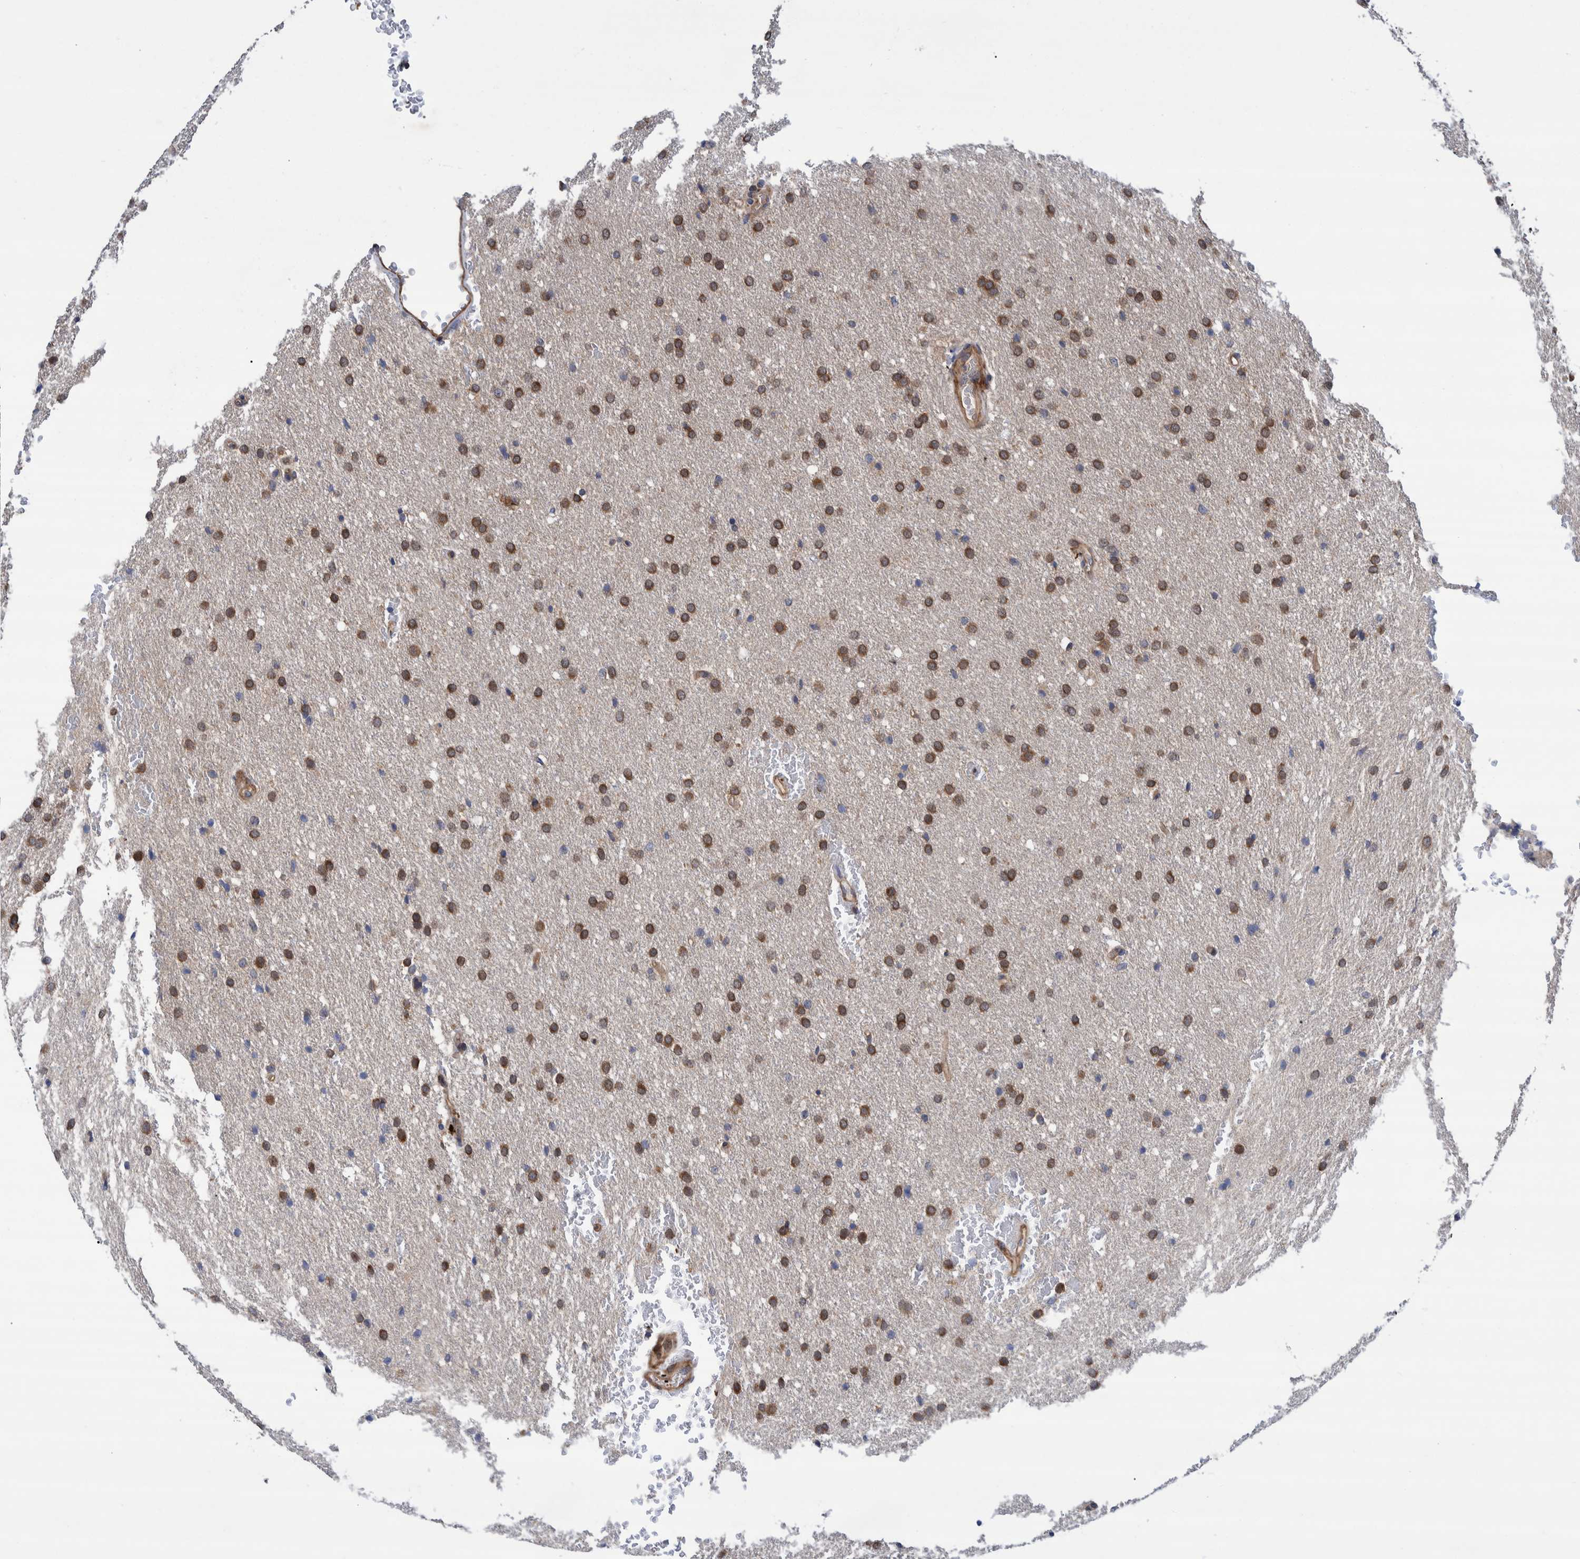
{"staining": {"intensity": "moderate", "quantity": ">75%", "location": "cytoplasmic/membranous,nuclear"}, "tissue": "glioma", "cell_type": "Tumor cells", "image_type": "cancer", "snomed": [{"axis": "morphology", "description": "Glioma, malignant, Low grade"}, {"axis": "topography", "description": "Brain"}], "caption": "Immunohistochemical staining of glioma demonstrates medium levels of moderate cytoplasmic/membranous and nuclear protein expression in about >75% of tumor cells. The protein is stained brown, and the nuclei are stained in blue (DAB IHC with brightfield microscopy, high magnification).", "gene": "GRPEL2", "patient": {"sex": "female", "age": 37}}